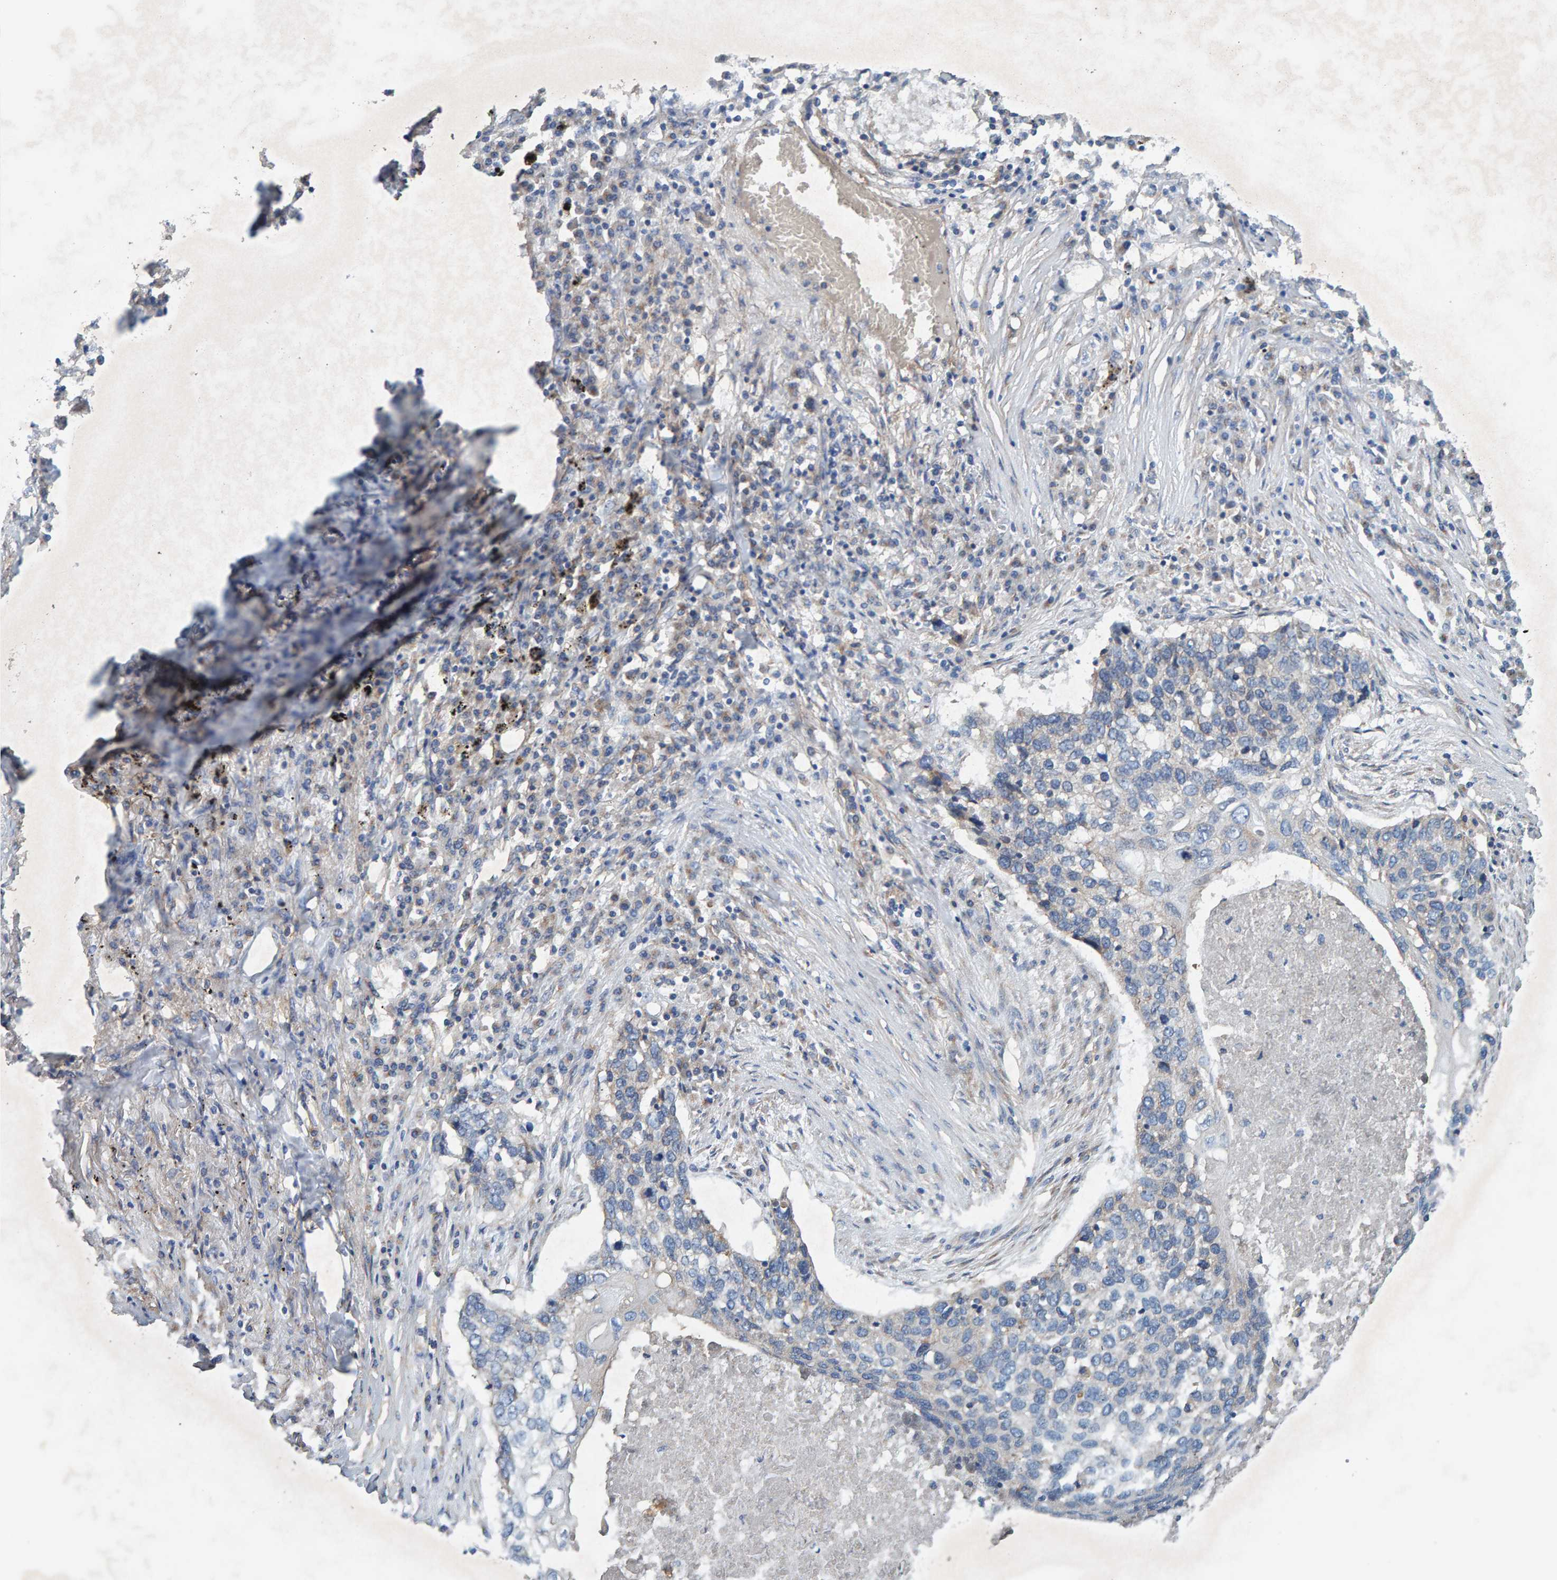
{"staining": {"intensity": "weak", "quantity": "<25%", "location": "cytoplasmic/membranous"}, "tissue": "lung cancer", "cell_type": "Tumor cells", "image_type": "cancer", "snomed": [{"axis": "morphology", "description": "Squamous cell carcinoma, NOS"}, {"axis": "topography", "description": "Lung"}], "caption": "This is an IHC photomicrograph of lung squamous cell carcinoma. There is no positivity in tumor cells.", "gene": "MKLN1", "patient": {"sex": "female", "age": 63}}